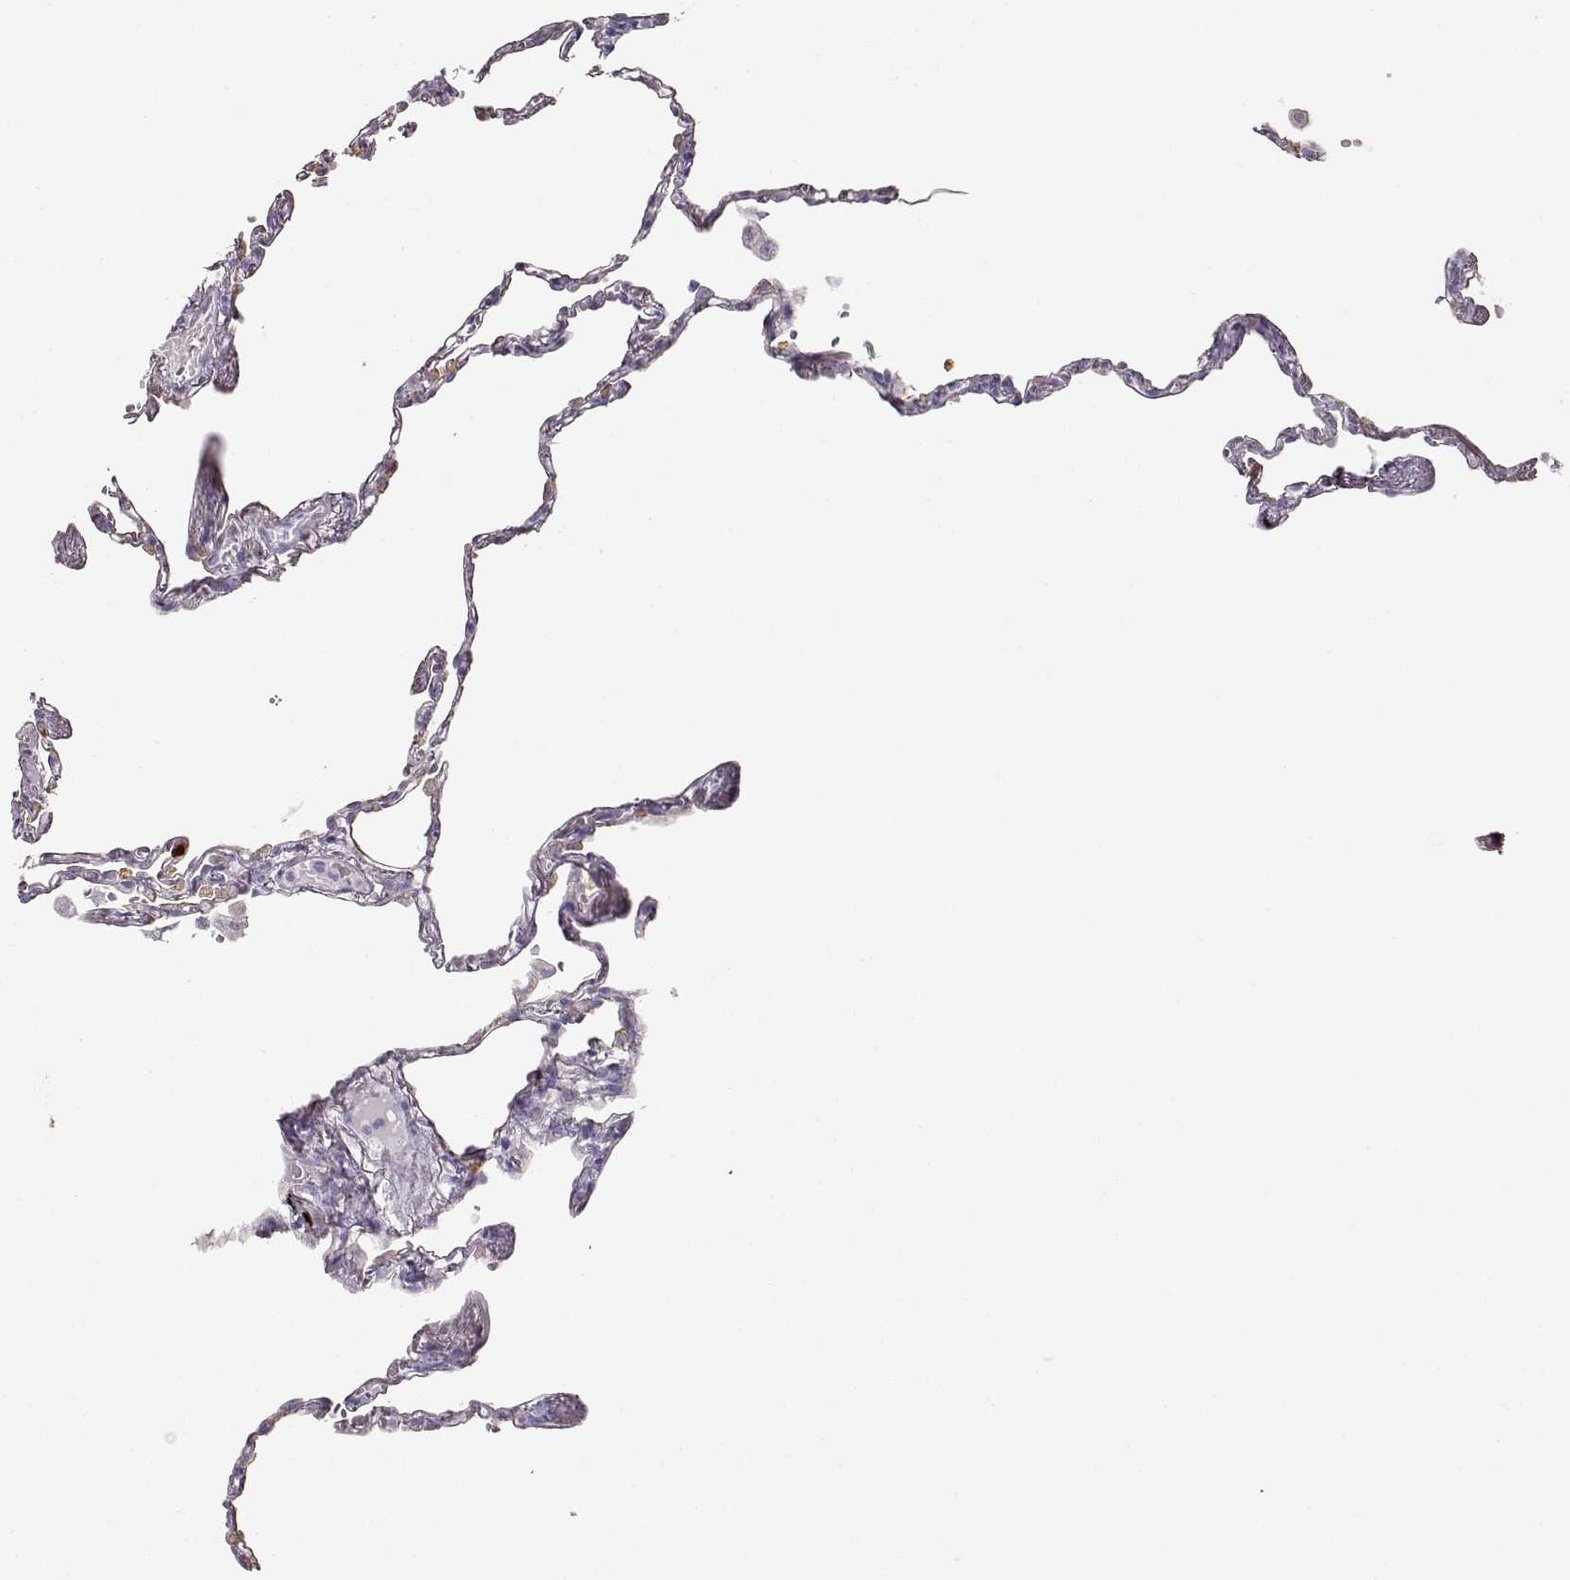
{"staining": {"intensity": "negative", "quantity": "none", "location": "none"}, "tissue": "lung", "cell_type": "Alveolar cells", "image_type": "normal", "snomed": [{"axis": "morphology", "description": "Normal tissue, NOS"}, {"axis": "topography", "description": "Lung"}], "caption": "This is a micrograph of immunohistochemistry (IHC) staining of benign lung, which shows no staining in alveolar cells. (DAB immunohistochemistry (IHC) visualized using brightfield microscopy, high magnification).", "gene": "S100B", "patient": {"sex": "male", "age": 78}}